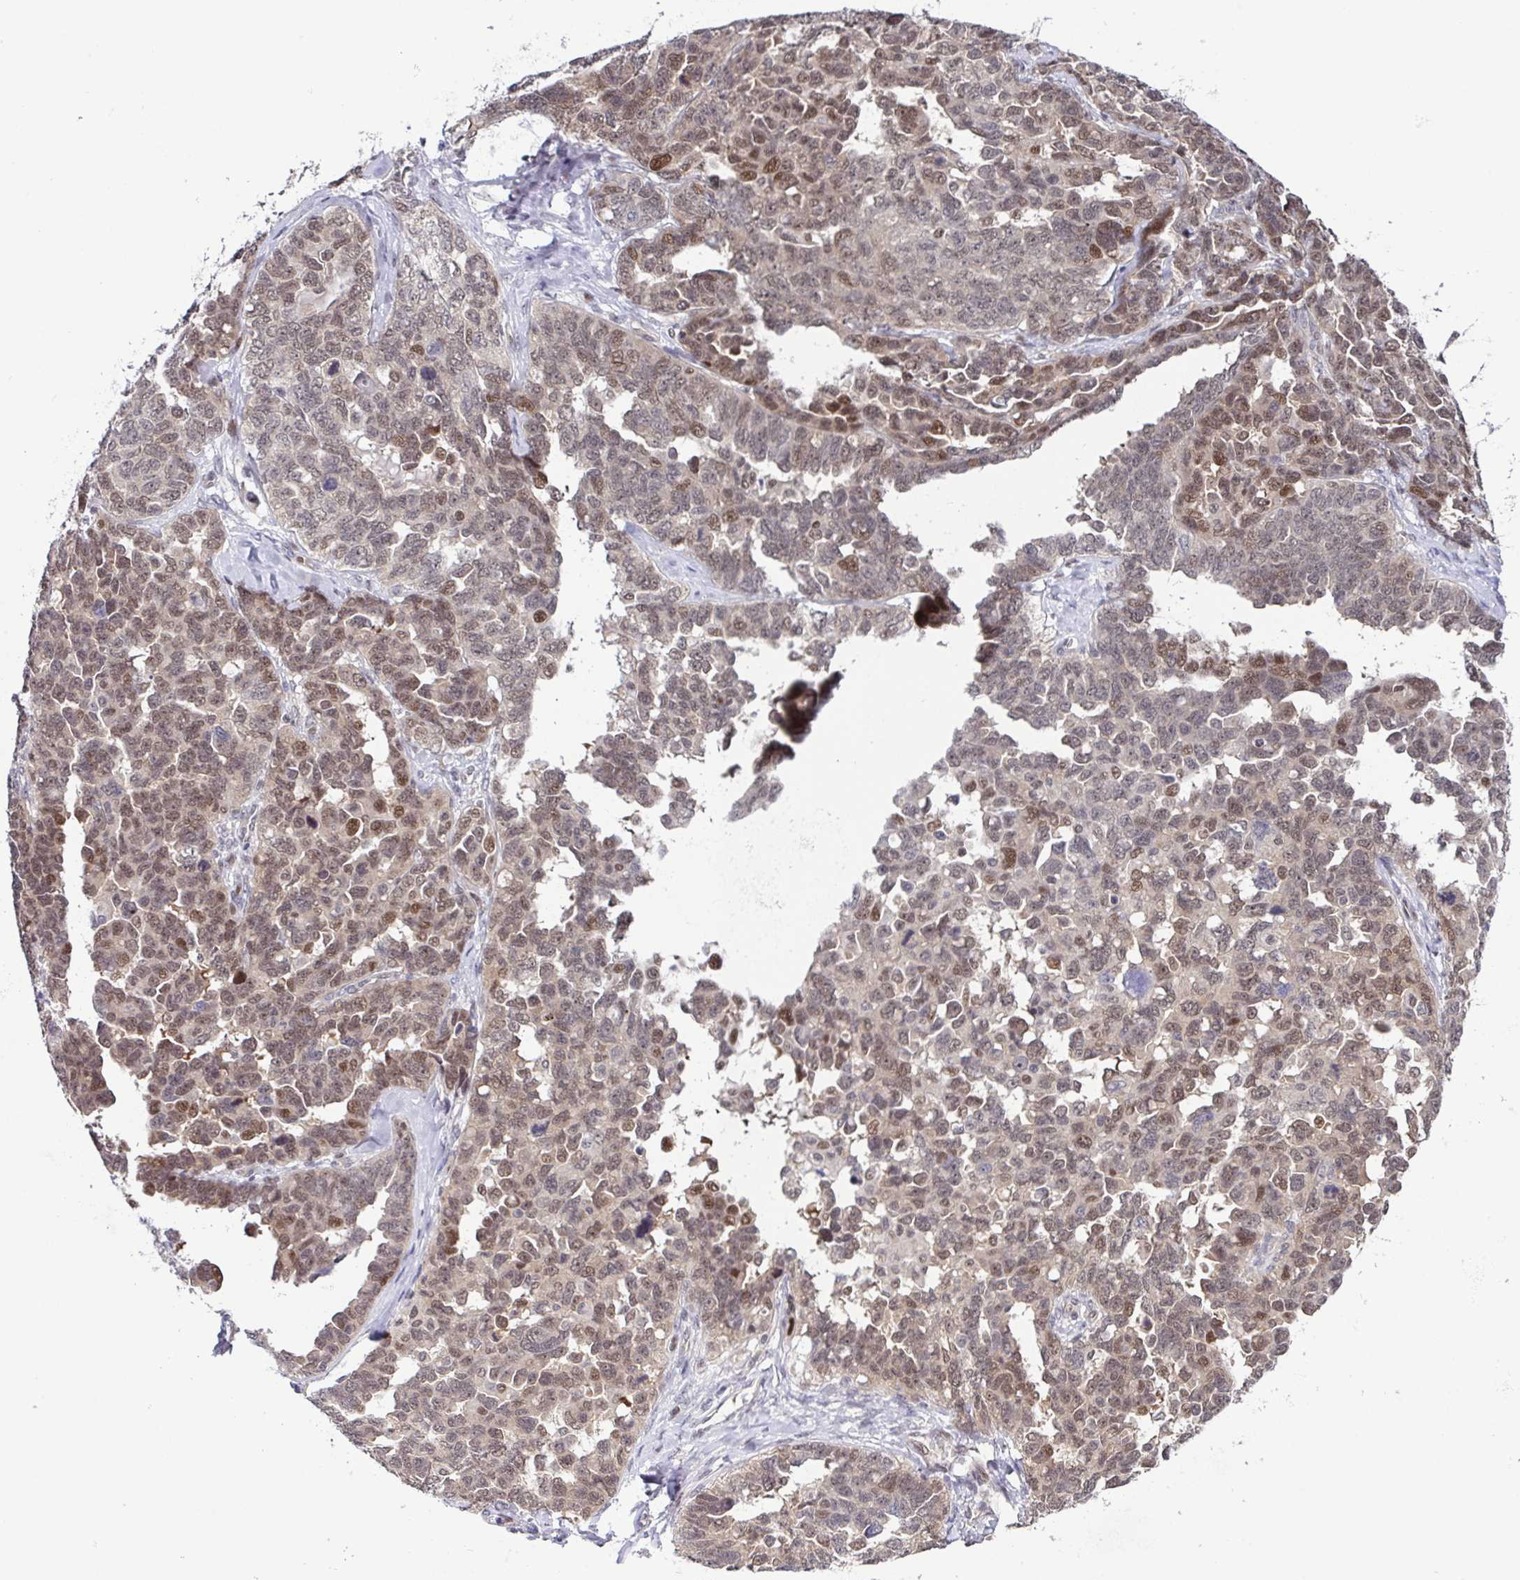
{"staining": {"intensity": "moderate", "quantity": ">75%", "location": "nuclear"}, "tissue": "ovarian cancer", "cell_type": "Tumor cells", "image_type": "cancer", "snomed": [{"axis": "morphology", "description": "Cystadenocarcinoma, serous, NOS"}, {"axis": "topography", "description": "Ovary"}], "caption": "Ovarian serous cystadenocarcinoma tissue exhibits moderate nuclear staining in approximately >75% of tumor cells, visualized by immunohistochemistry. Nuclei are stained in blue.", "gene": "DNAJB1", "patient": {"sex": "female", "age": 69}}